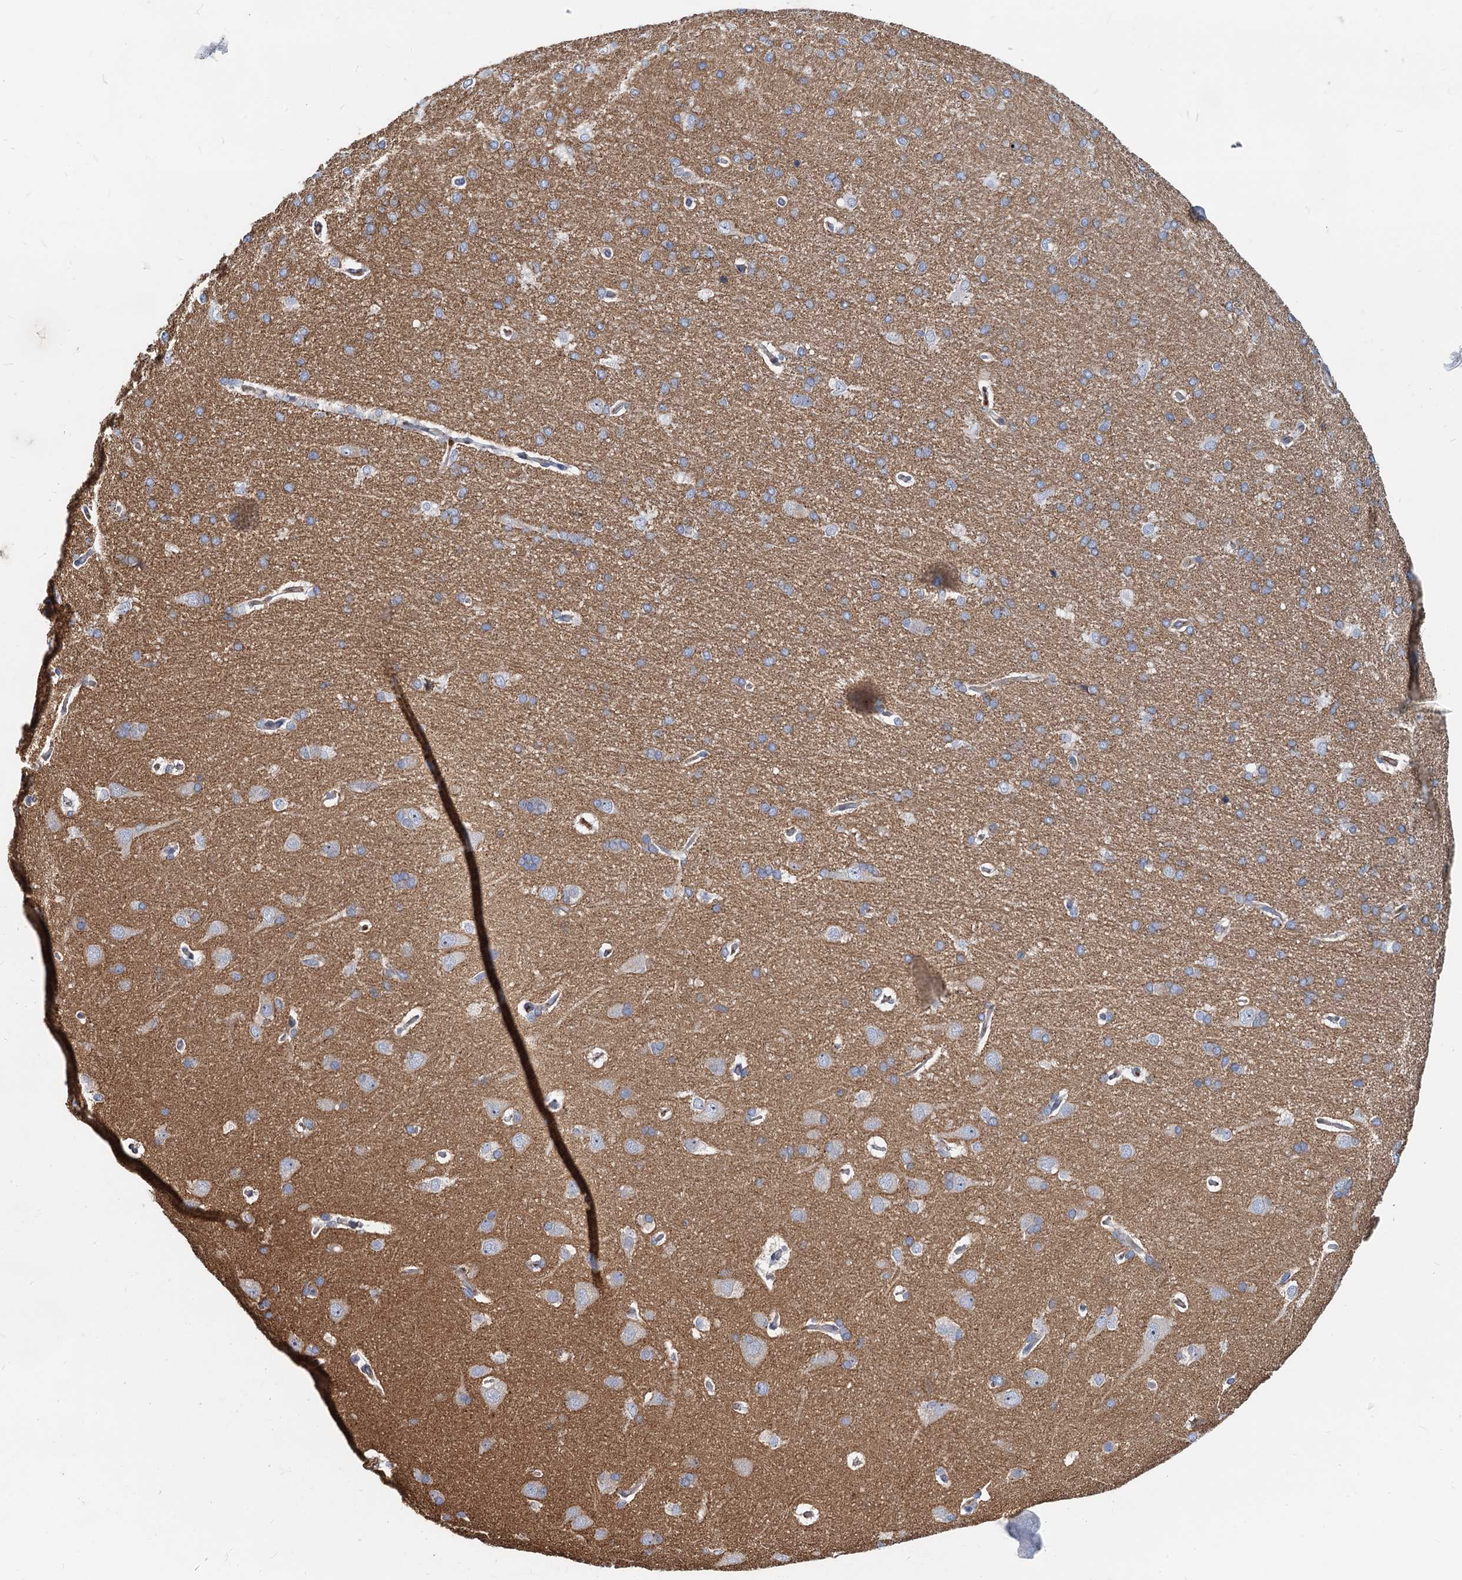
{"staining": {"intensity": "negative", "quantity": "none", "location": "none"}, "tissue": "cerebral cortex", "cell_type": "Endothelial cells", "image_type": "normal", "snomed": [{"axis": "morphology", "description": "Normal tissue, NOS"}, {"axis": "topography", "description": "Cerebral cortex"}], "caption": "Immunohistochemistry of benign cerebral cortex shows no expression in endothelial cells.", "gene": "LNX2", "patient": {"sex": "male", "age": 62}}